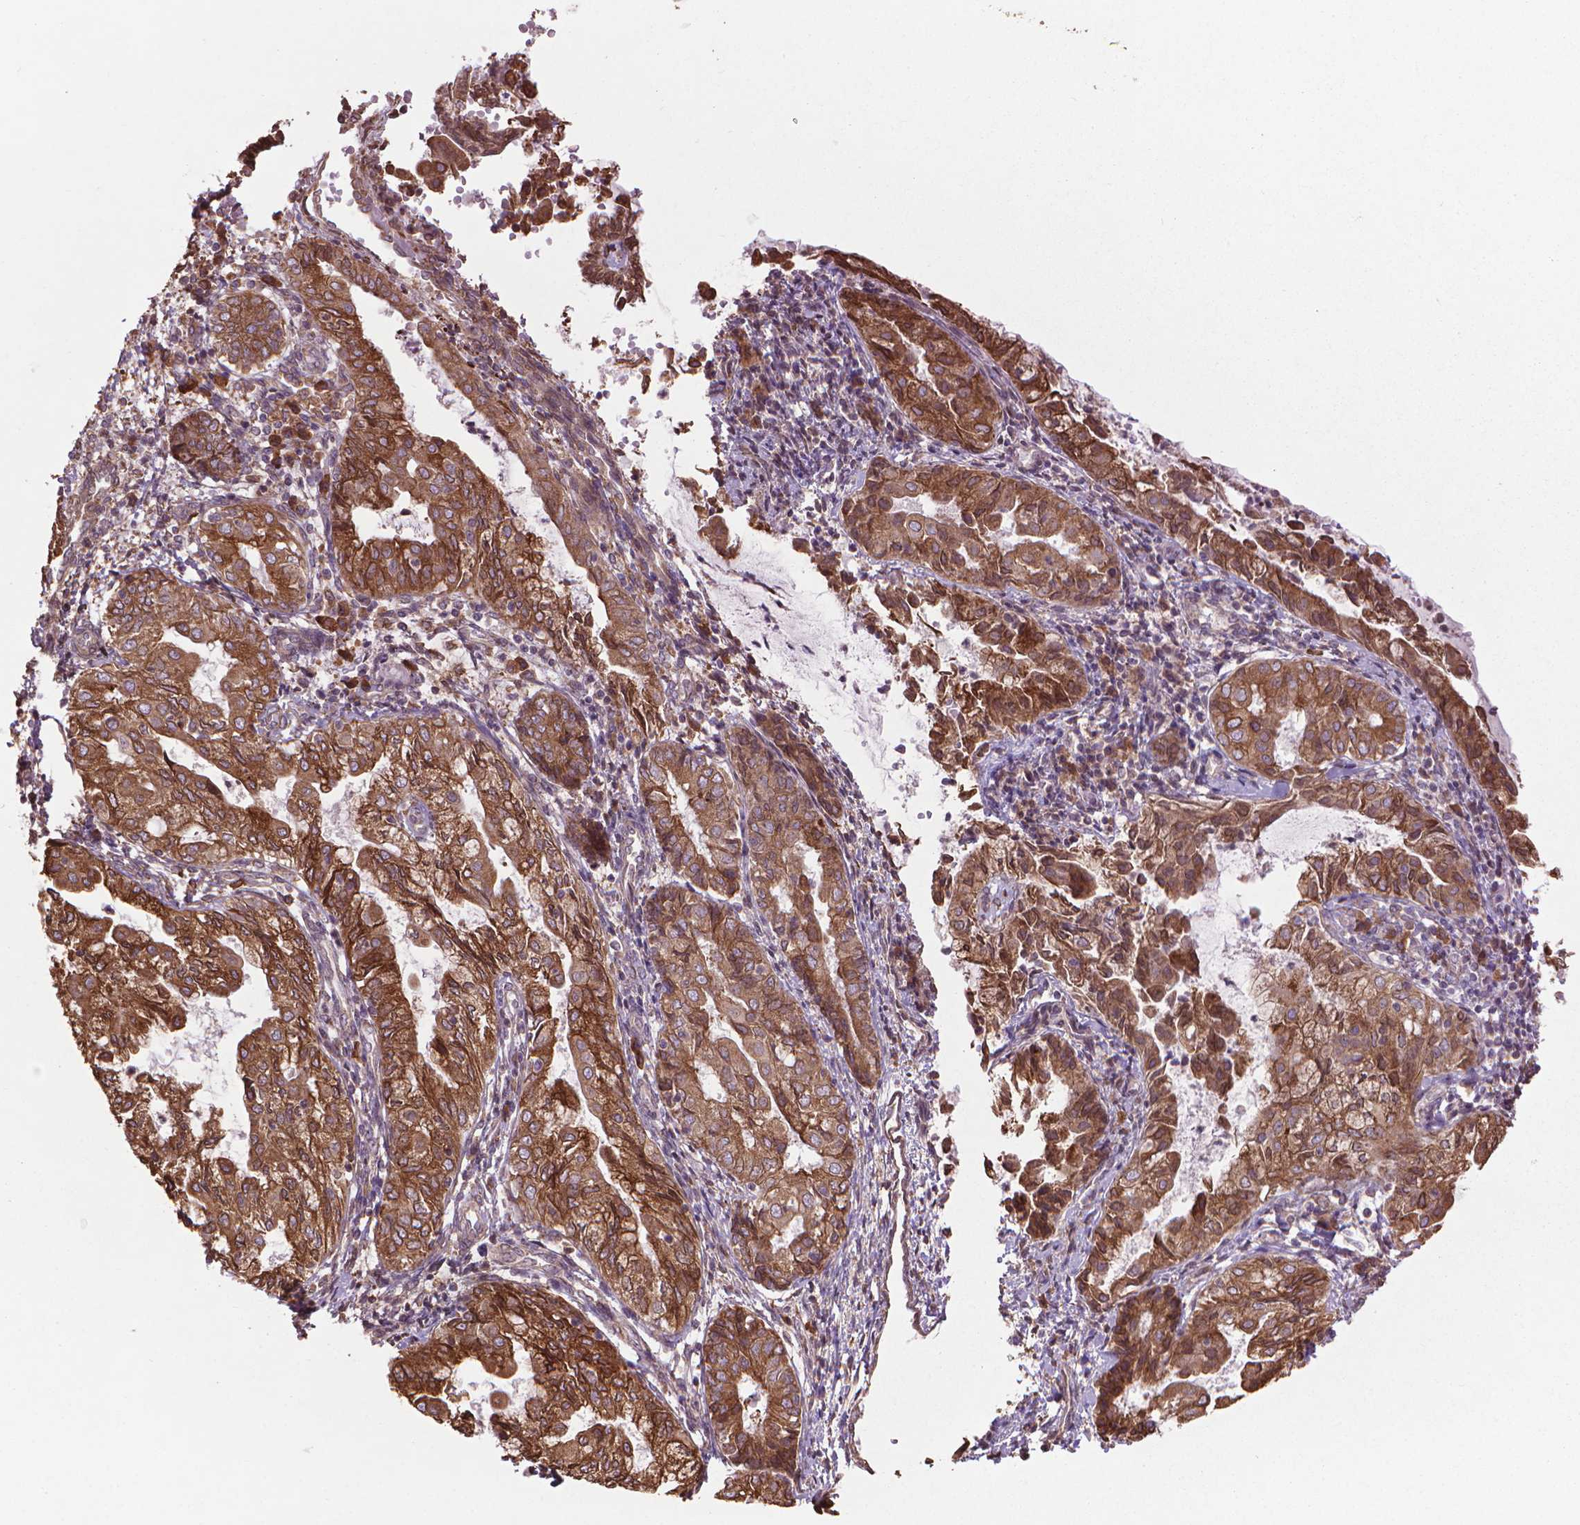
{"staining": {"intensity": "strong", "quantity": ">75%", "location": "cytoplasmic/membranous"}, "tissue": "endometrial cancer", "cell_type": "Tumor cells", "image_type": "cancer", "snomed": [{"axis": "morphology", "description": "Adenocarcinoma, NOS"}, {"axis": "topography", "description": "Endometrium"}], "caption": "Immunohistochemistry (IHC) (DAB (3,3'-diaminobenzidine)) staining of endometrial cancer shows strong cytoplasmic/membranous protein positivity in approximately >75% of tumor cells.", "gene": "GAS1", "patient": {"sex": "female", "age": 68}}